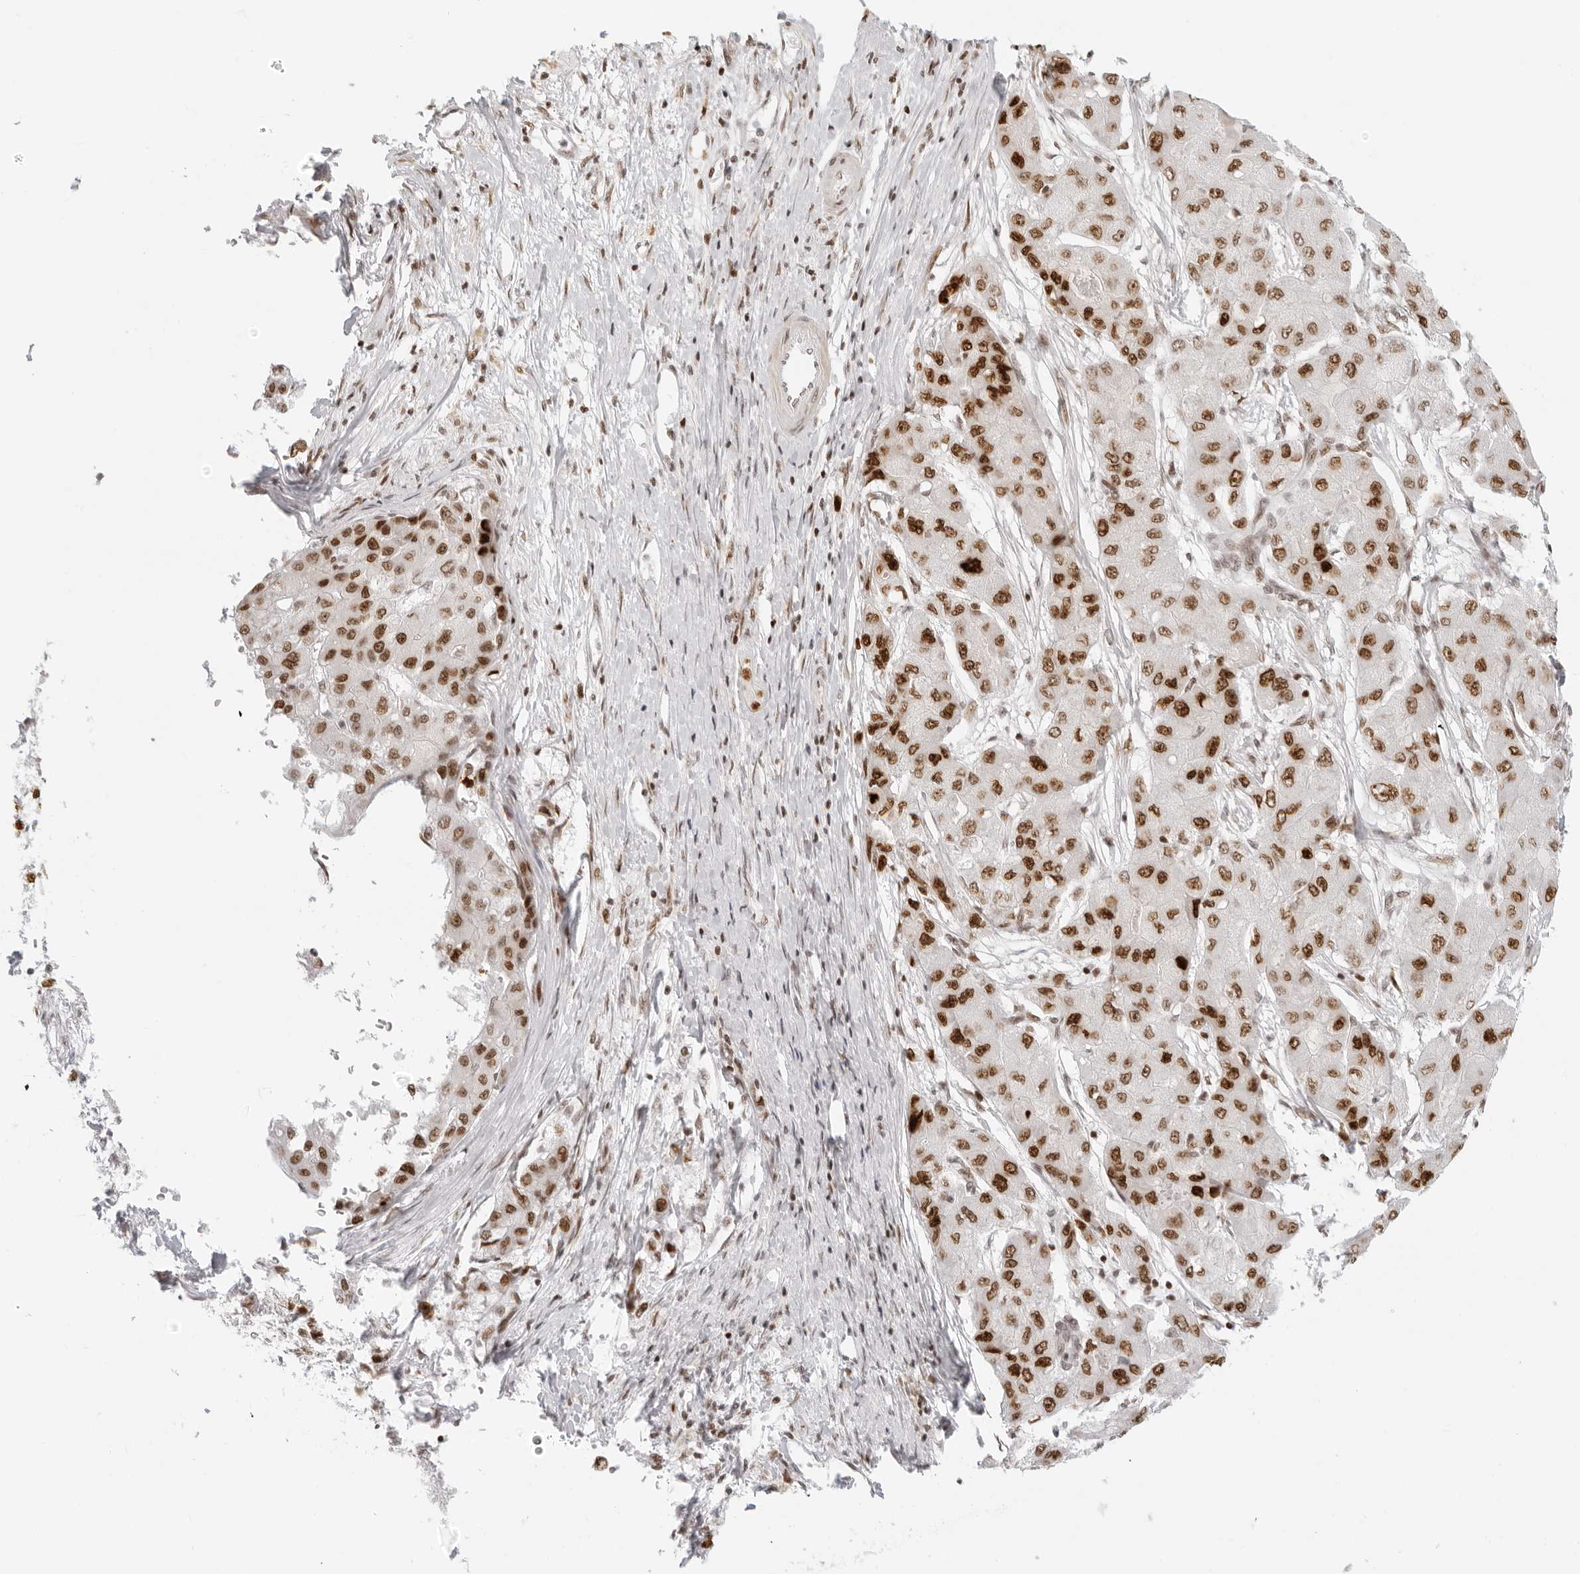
{"staining": {"intensity": "strong", "quantity": ">75%", "location": "nuclear"}, "tissue": "liver cancer", "cell_type": "Tumor cells", "image_type": "cancer", "snomed": [{"axis": "morphology", "description": "Carcinoma, Hepatocellular, NOS"}, {"axis": "topography", "description": "Liver"}], "caption": "An image showing strong nuclear expression in approximately >75% of tumor cells in liver hepatocellular carcinoma, as visualized by brown immunohistochemical staining.", "gene": "RCC1", "patient": {"sex": "male", "age": 80}}